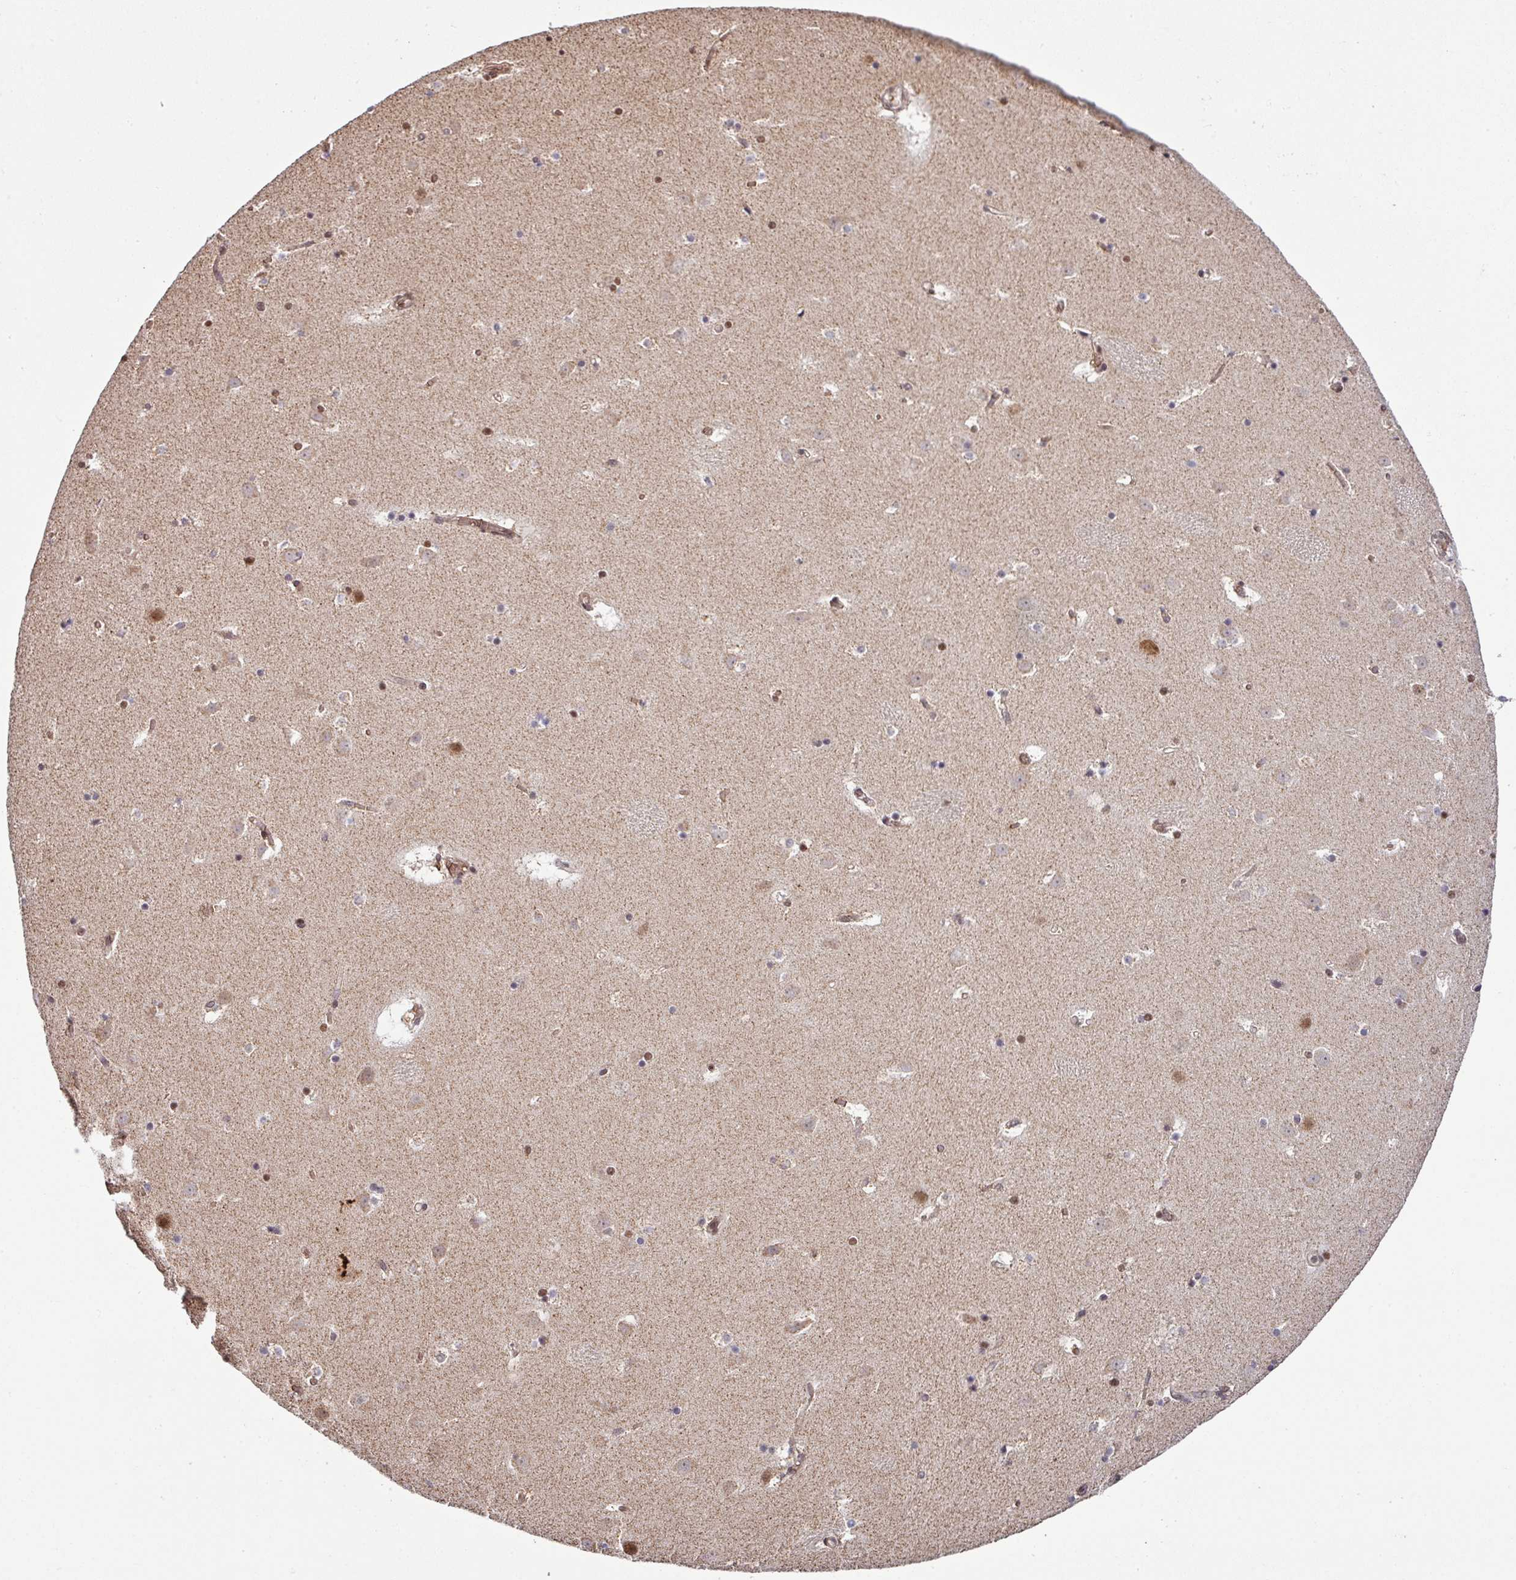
{"staining": {"intensity": "moderate", "quantity": "<25%", "location": "nuclear"}, "tissue": "caudate", "cell_type": "Glial cells", "image_type": "normal", "snomed": [{"axis": "morphology", "description": "Normal tissue, NOS"}, {"axis": "topography", "description": "Lateral ventricle wall"}], "caption": "Immunohistochemical staining of unremarkable caudate displays <25% levels of moderate nuclear protein positivity in approximately <25% of glial cells.", "gene": "PHF23", "patient": {"sex": "male", "age": 45}}